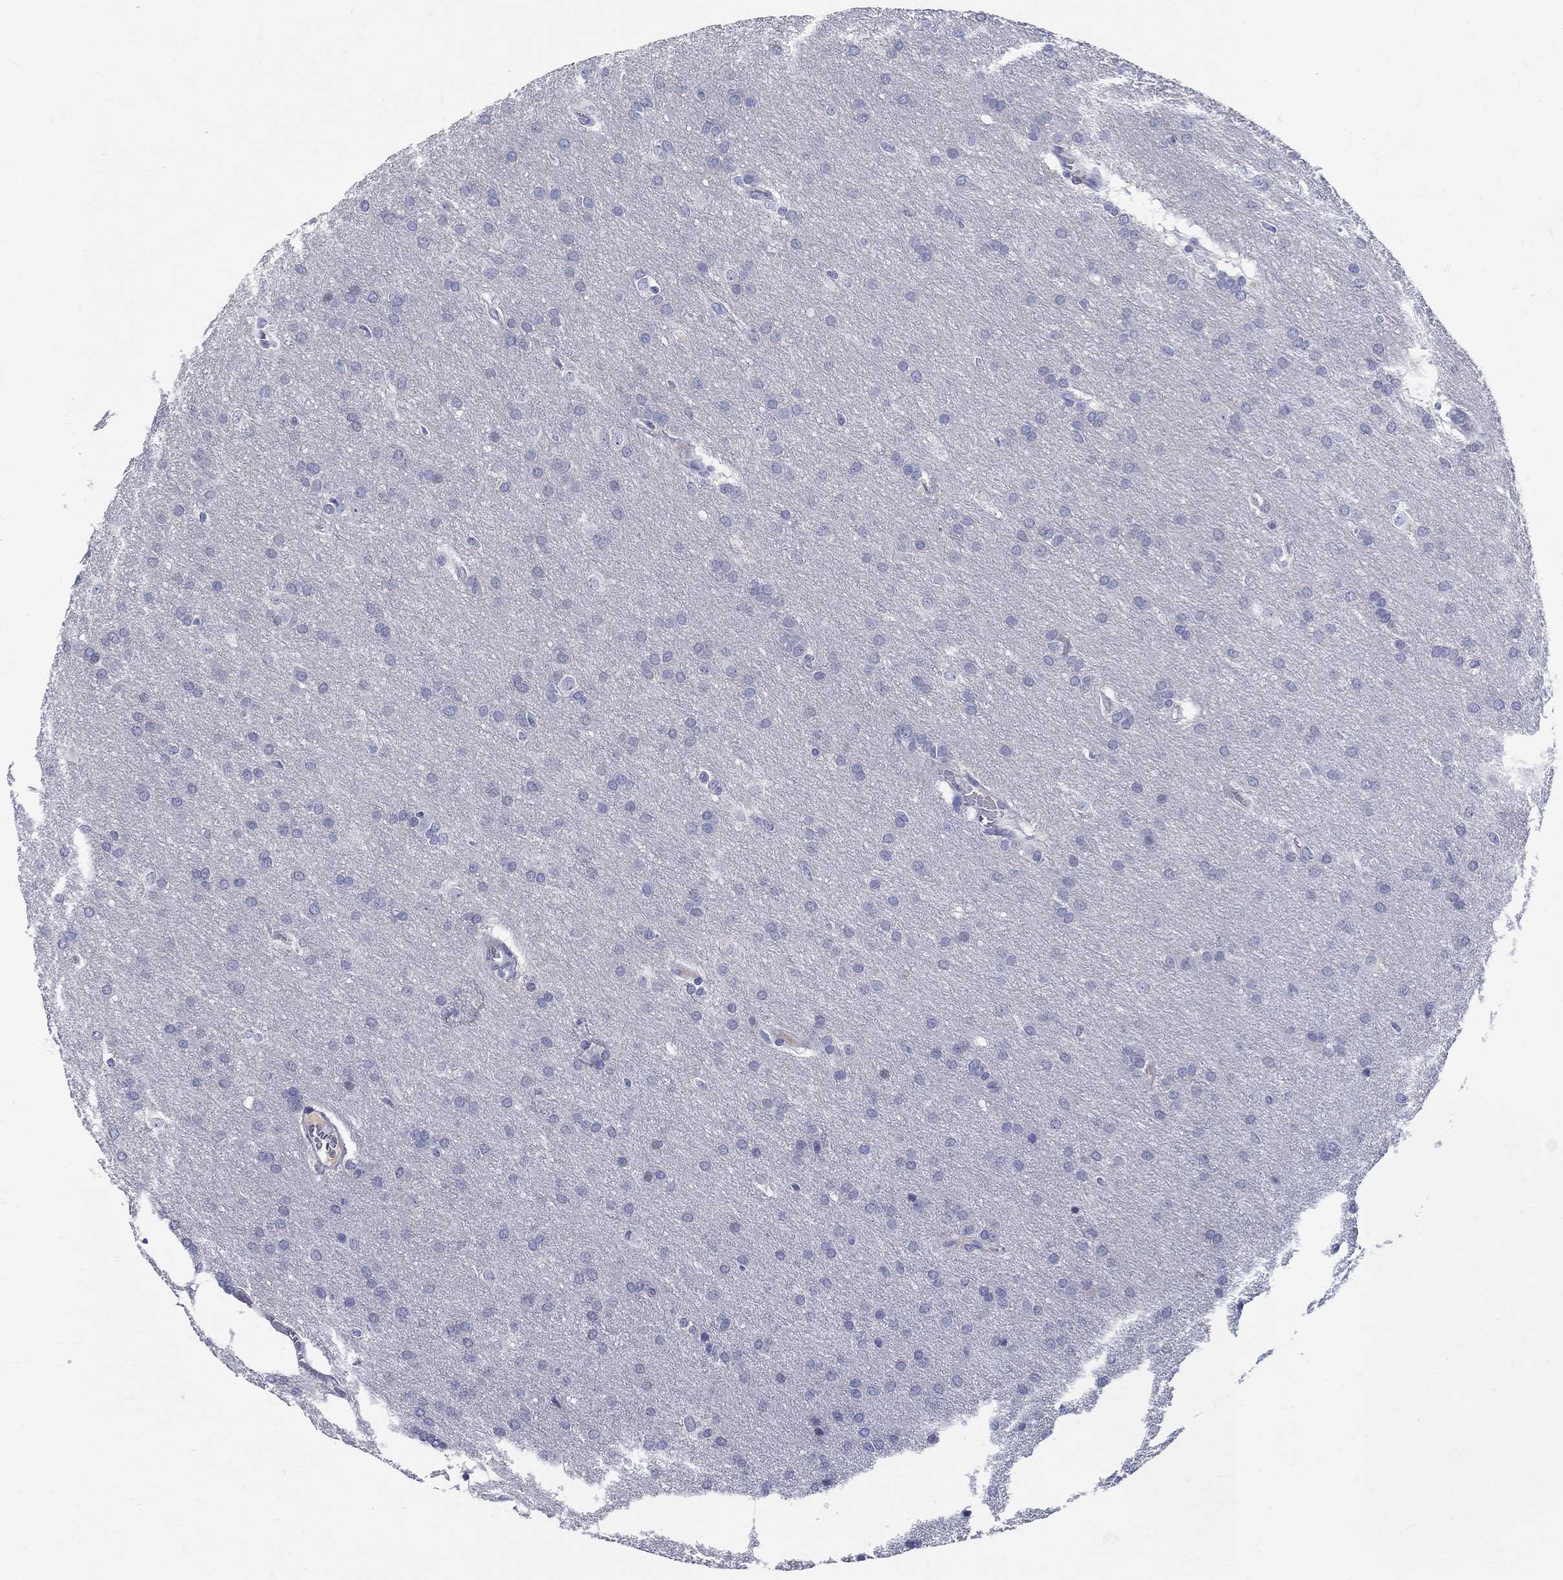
{"staining": {"intensity": "negative", "quantity": "none", "location": "none"}, "tissue": "glioma", "cell_type": "Tumor cells", "image_type": "cancer", "snomed": [{"axis": "morphology", "description": "Glioma, malignant, Low grade"}, {"axis": "topography", "description": "Brain"}], "caption": "Malignant low-grade glioma was stained to show a protein in brown. There is no significant positivity in tumor cells.", "gene": "CRYGD", "patient": {"sex": "female", "age": 32}}